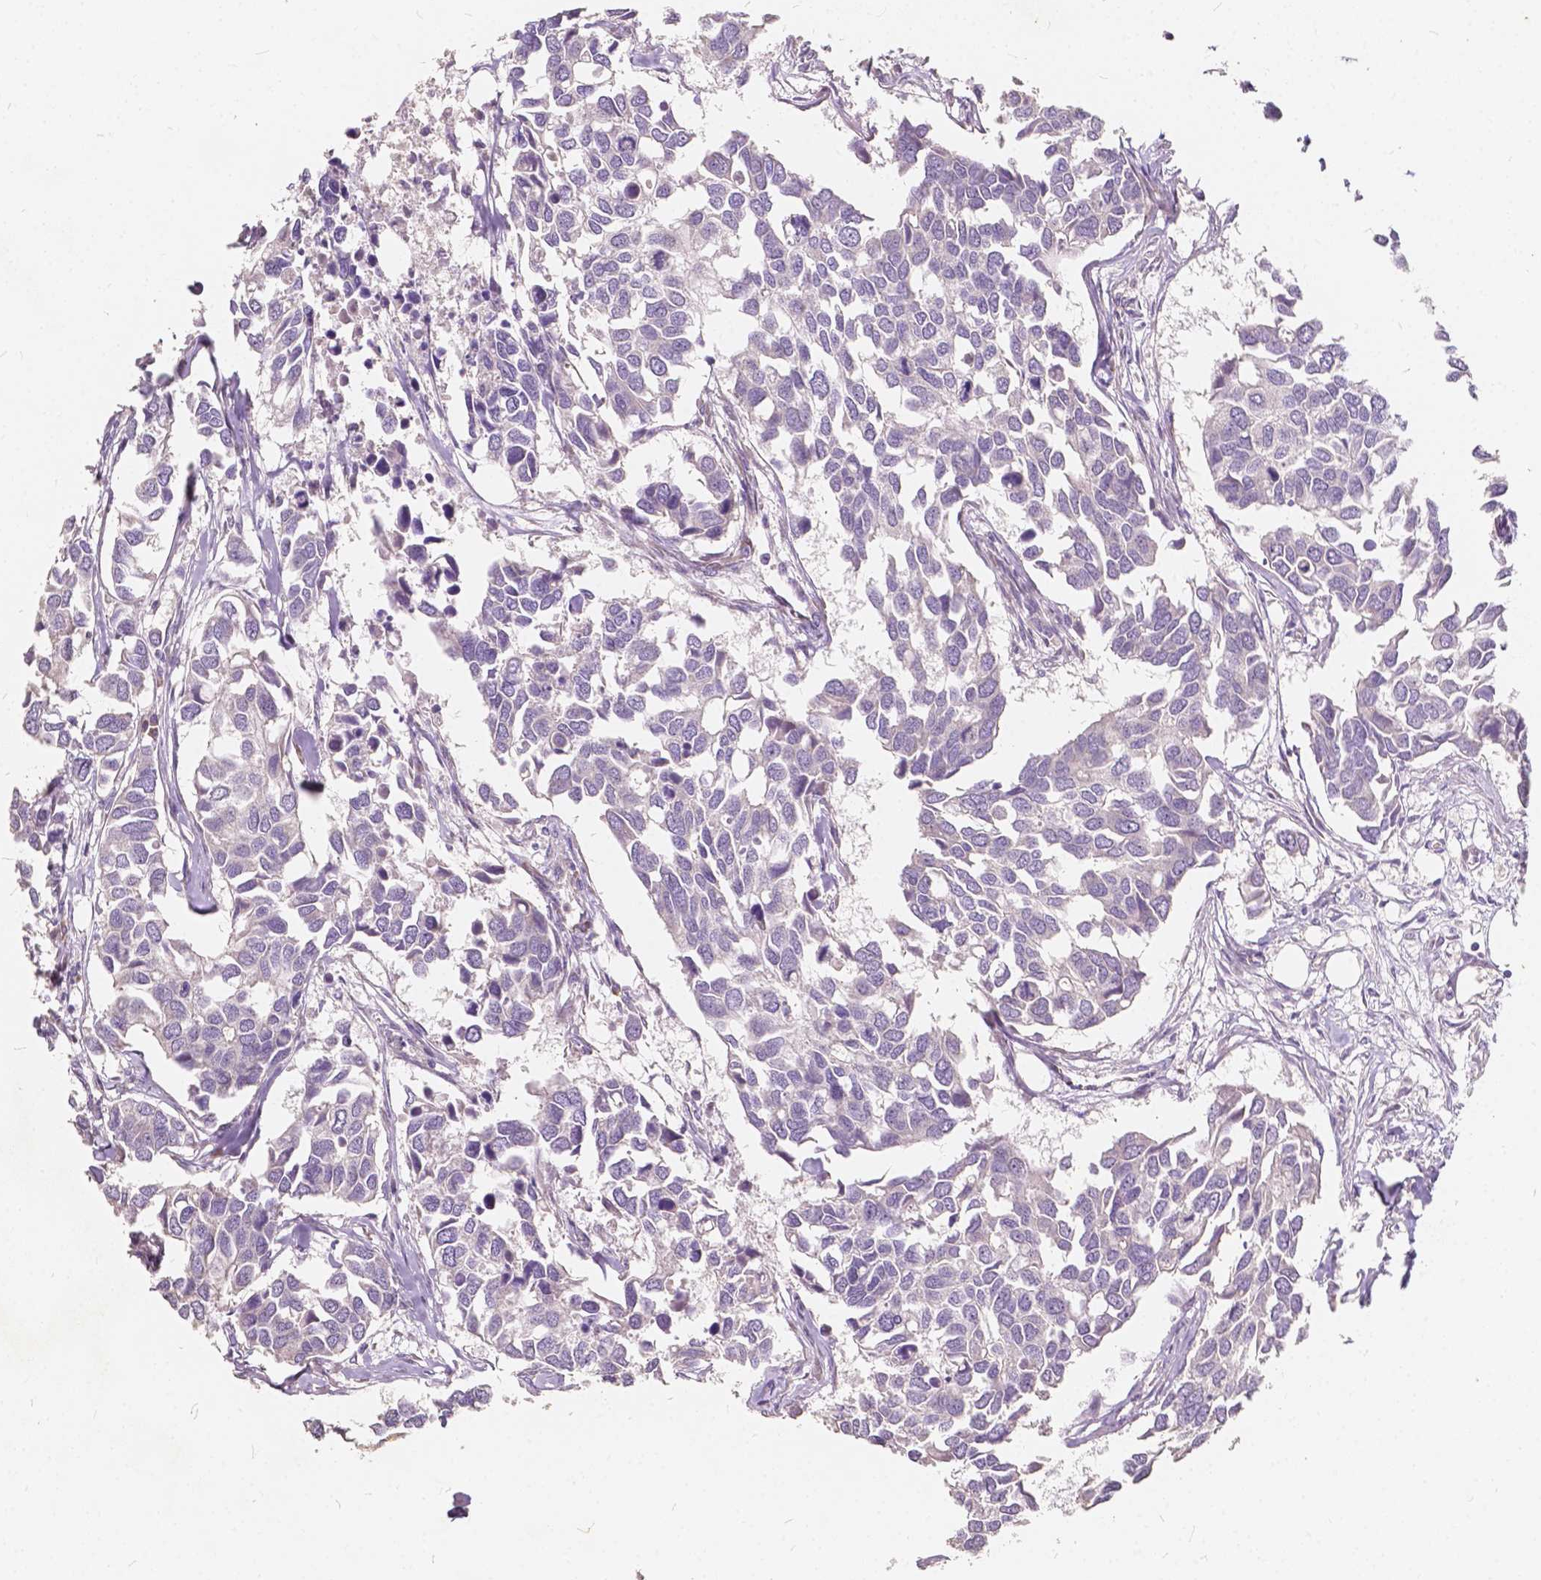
{"staining": {"intensity": "negative", "quantity": "none", "location": "none"}, "tissue": "breast cancer", "cell_type": "Tumor cells", "image_type": "cancer", "snomed": [{"axis": "morphology", "description": "Duct carcinoma"}, {"axis": "topography", "description": "Breast"}], "caption": "The image shows no significant expression in tumor cells of infiltrating ductal carcinoma (breast).", "gene": "SLC7A8", "patient": {"sex": "female", "age": 83}}